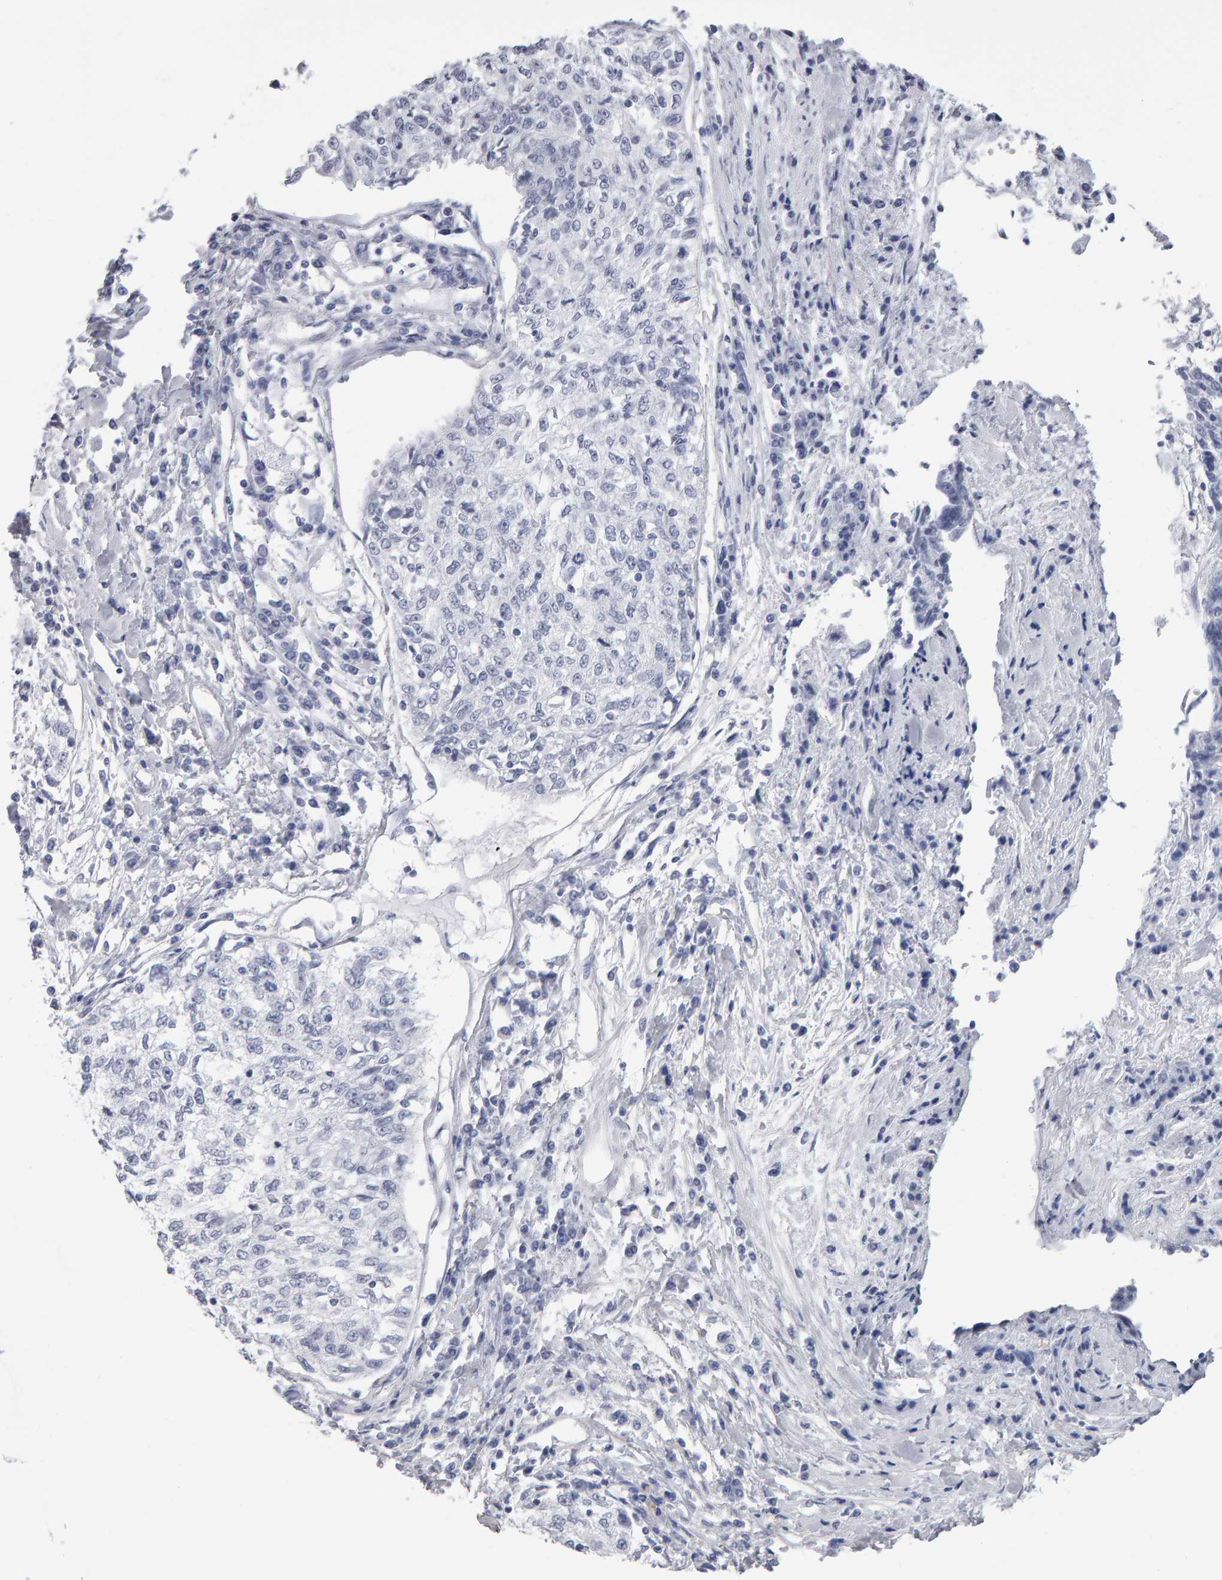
{"staining": {"intensity": "negative", "quantity": "none", "location": "none"}, "tissue": "cervical cancer", "cell_type": "Tumor cells", "image_type": "cancer", "snomed": [{"axis": "morphology", "description": "Squamous cell carcinoma, NOS"}, {"axis": "topography", "description": "Cervix"}], "caption": "Immunohistochemical staining of human cervical squamous cell carcinoma displays no significant expression in tumor cells.", "gene": "NCDN", "patient": {"sex": "female", "age": 57}}